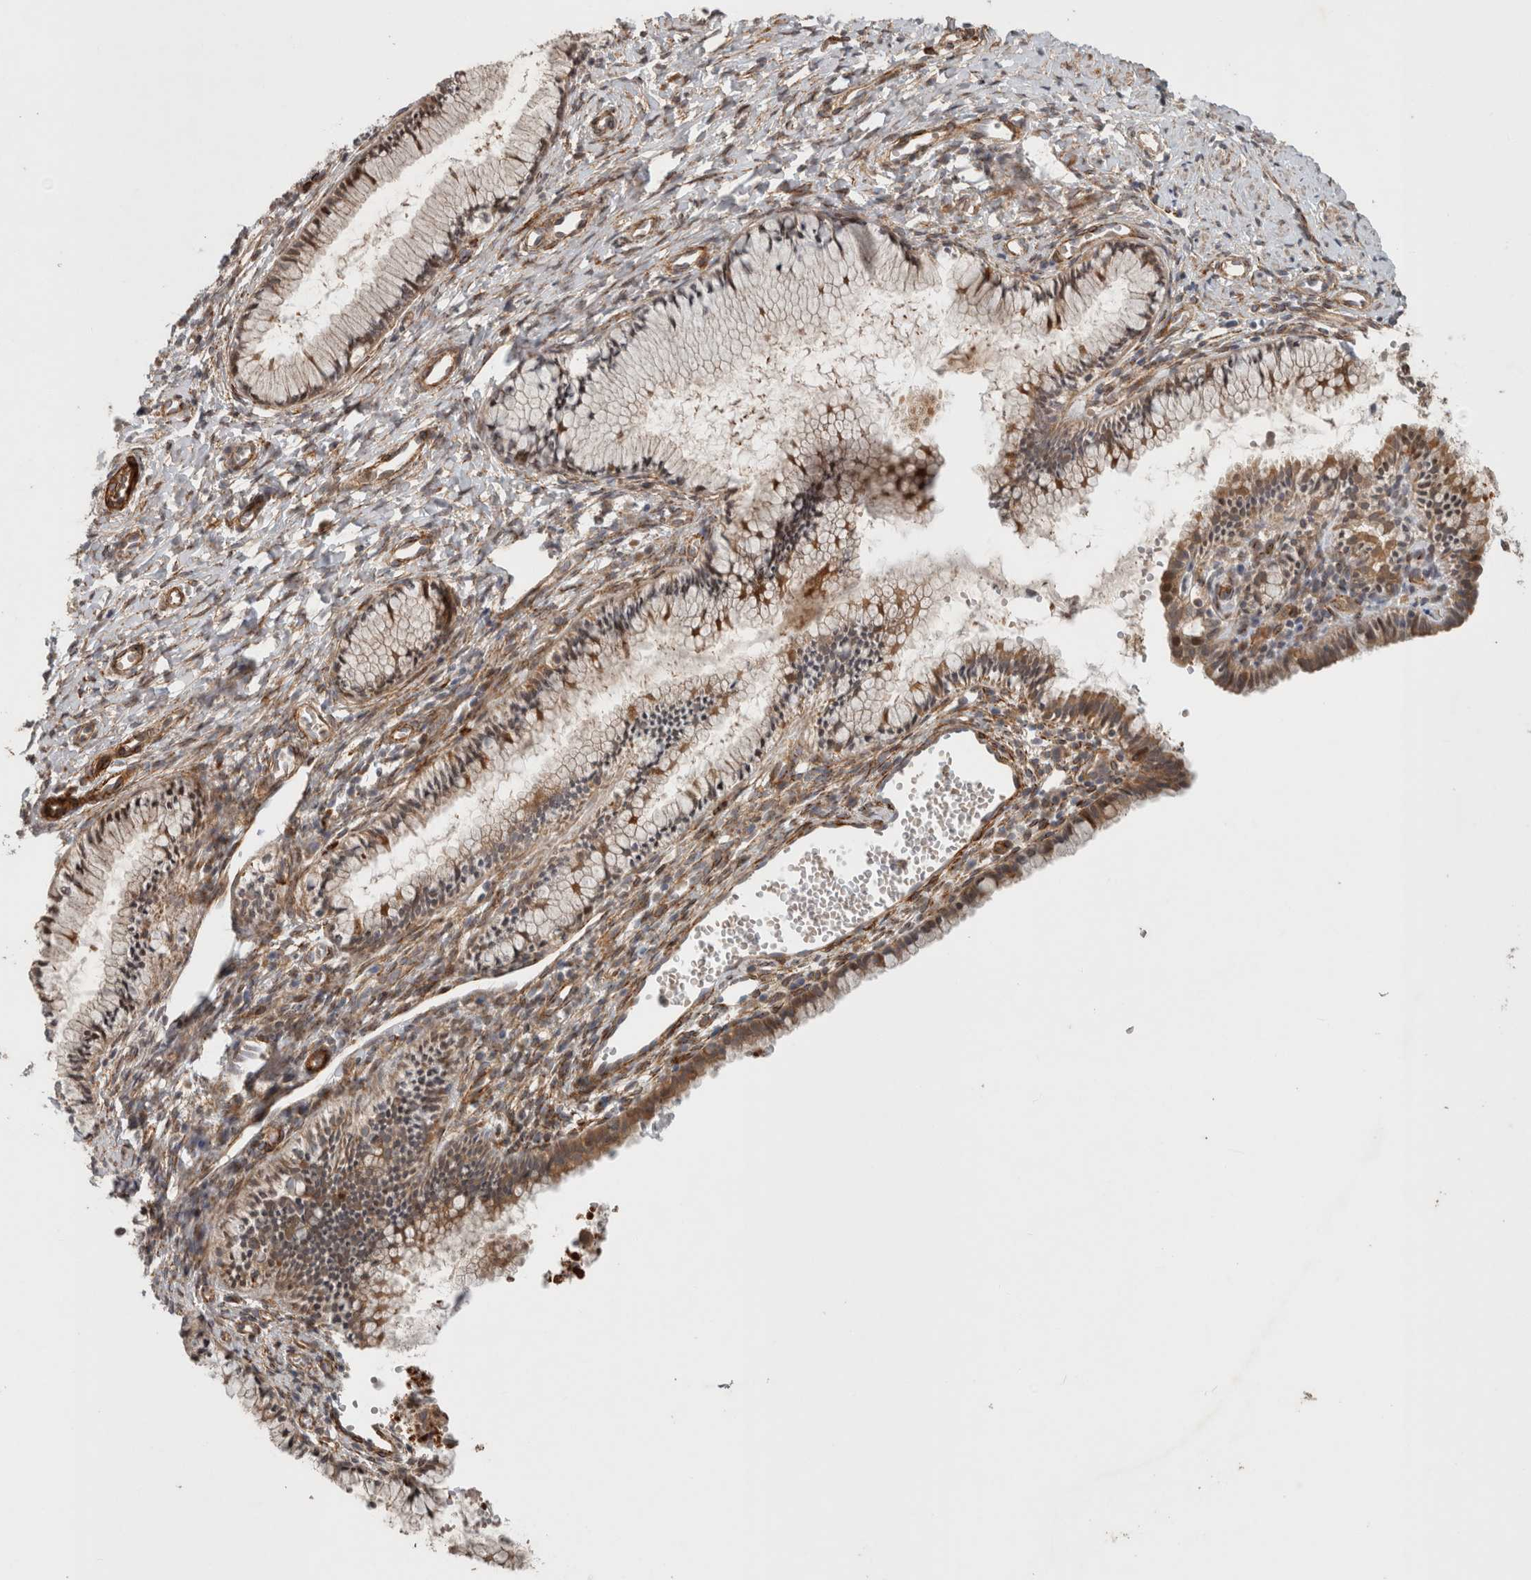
{"staining": {"intensity": "moderate", "quantity": ">75%", "location": "cytoplasmic/membranous,nuclear"}, "tissue": "cervix", "cell_type": "Glandular cells", "image_type": "normal", "snomed": [{"axis": "morphology", "description": "Normal tissue, NOS"}, {"axis": "topography", "description": "Cervix"}], "caption": "Immunohistochemical staining of benign human cervix displays >75% levels of moderate cytoplasmic/membranous,nuclear protein expression in approximately >75% of glandular cells.", "gene": "SIPA1L2", "patient": {"sex": "female", "age": 27}}